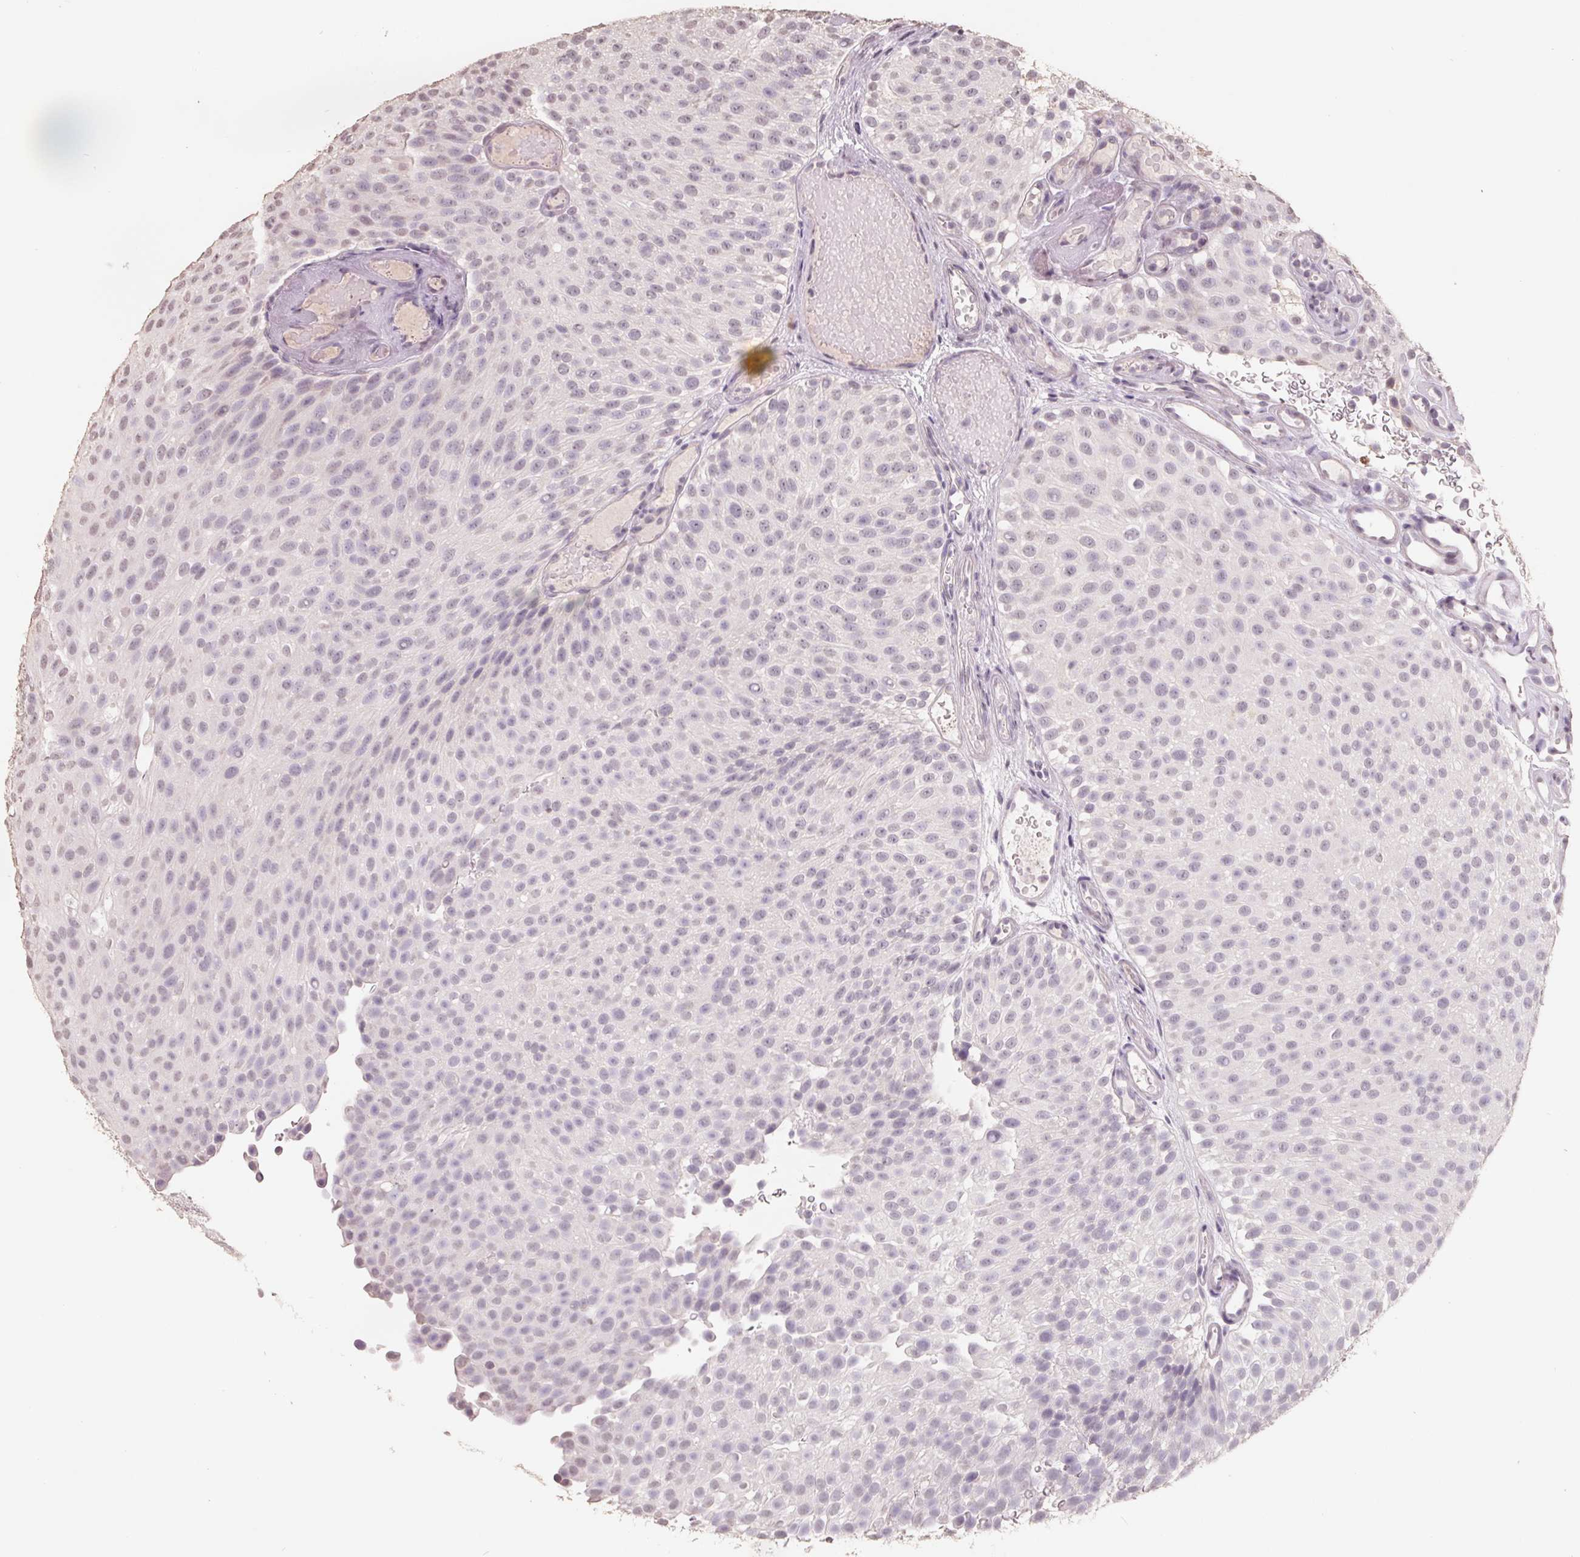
{"staining": {"intensity": "weak", "quantity": "25%-75%", "location": "nuclear"}, "tissue": "urothelial cancer", "cell_type": "Tumor cells", "image_type": "cancer", "snomed": [{"axis": "morphology", "description": "Urothelial carcinoma, Low grade"}, {"axis": "topography", "description": "Urinary bladder"}], "caption": "This micrograph displays urothelial carcinoma (low-grade) stained with immunohistochemistry to label a protein in brown. The nuclear of tumor cells show weak positivity for the protein. Nuclei are counter-stained blue.", "gene": "FTCD", "patient": {"sex": "male", "age": 78}}